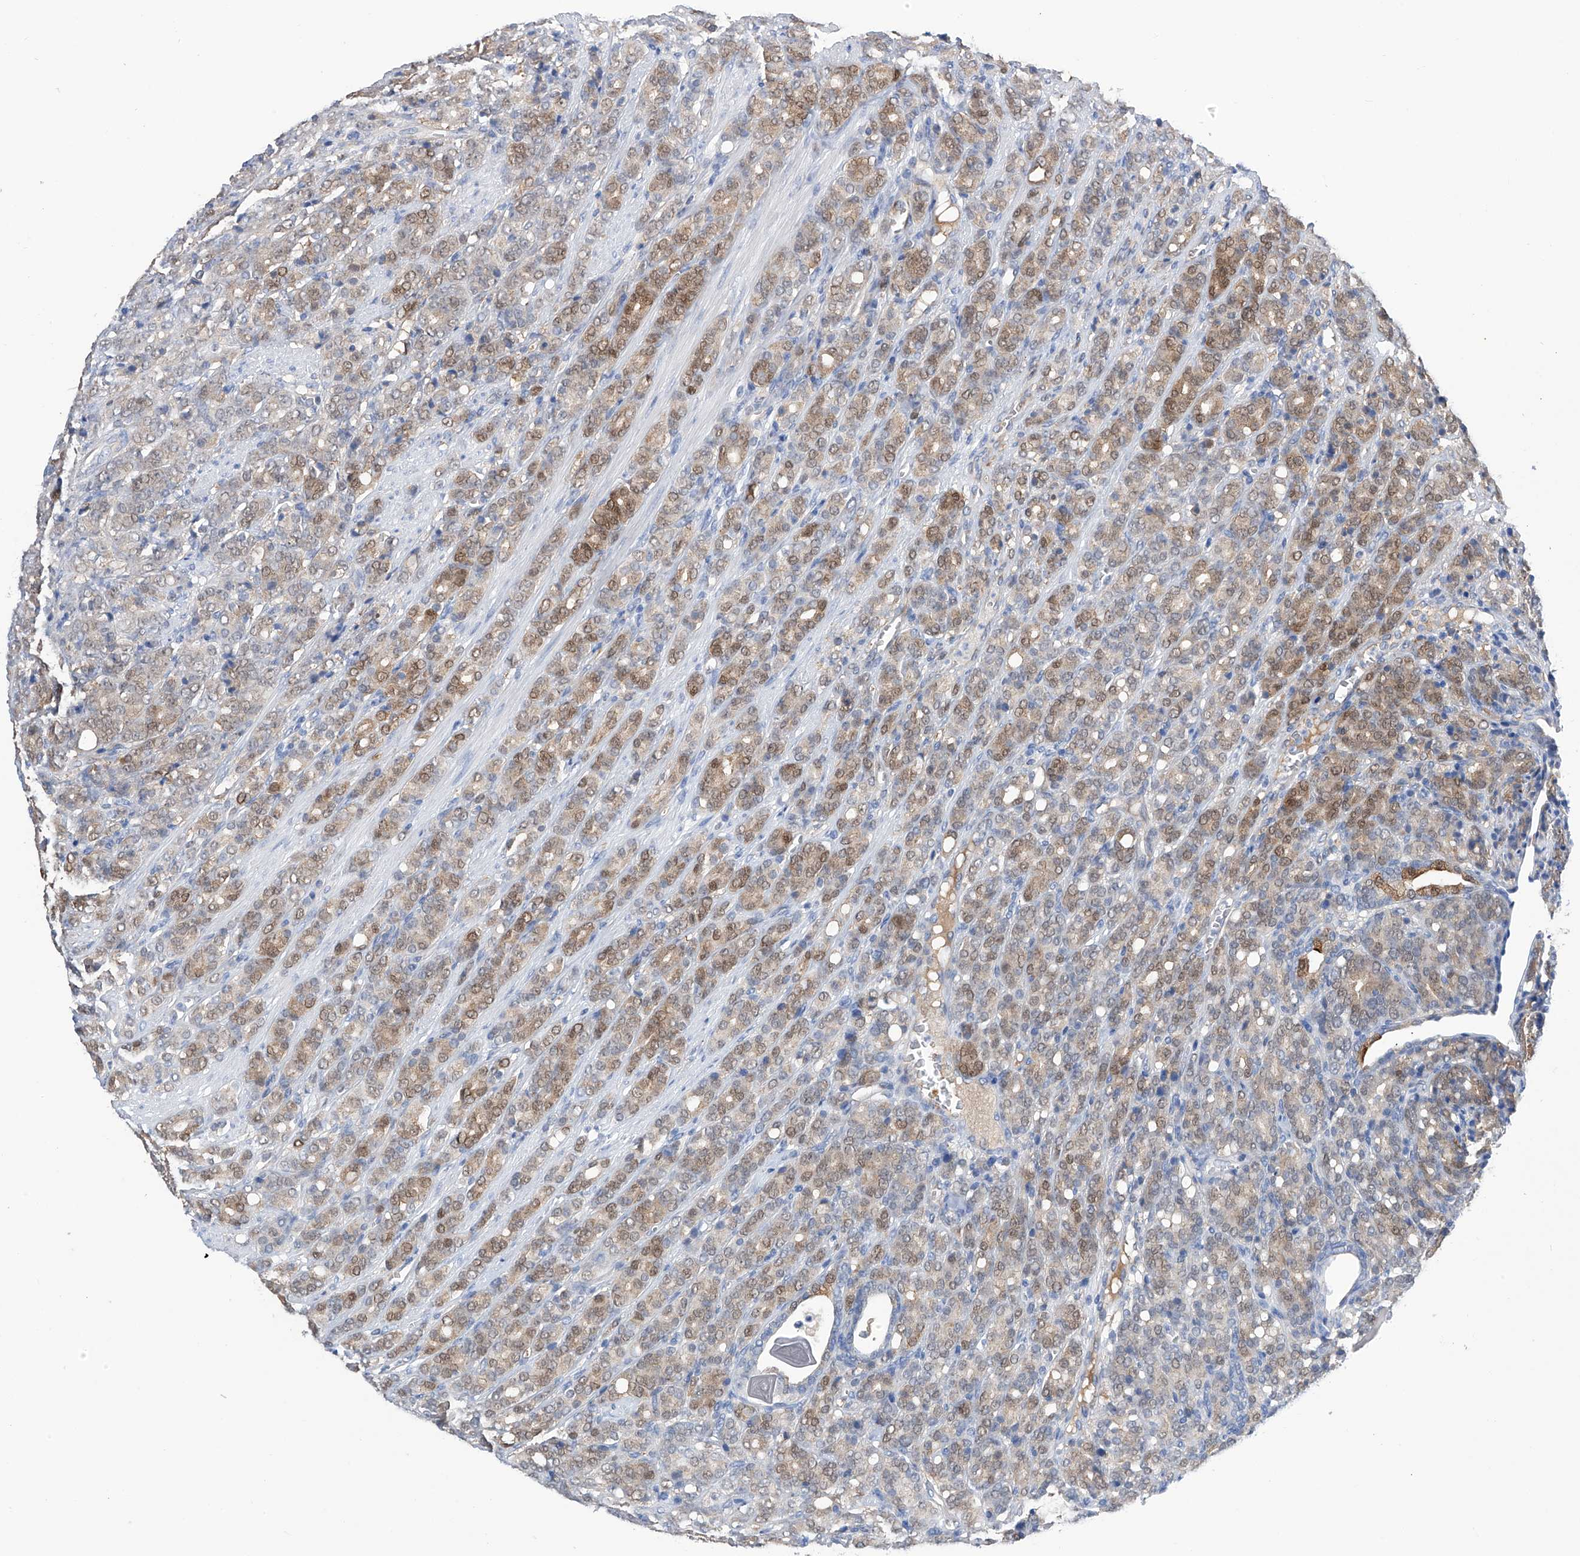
{"staining": {"intensity": "moderate", "quantity": ">75%", "location": "cytoplasmic/membranous,nuclear"}, "tissue": "prostate cancer", "cell_type": "Tumor cells", "image_type": "cancer", "snomed": [{"axis": "morphology", "description": "Adenocarcinoma, High grade"}, {"axis": "topography", "description": "Prostate"}], "caption": "A histopathology image of human prostate cancer stained for a protein displays moderate cytoplasmic/membranous and nuclear brown staining in tumor cells.", "gene": "PGM3", "patient": {"sex": "male", "age": 62}}